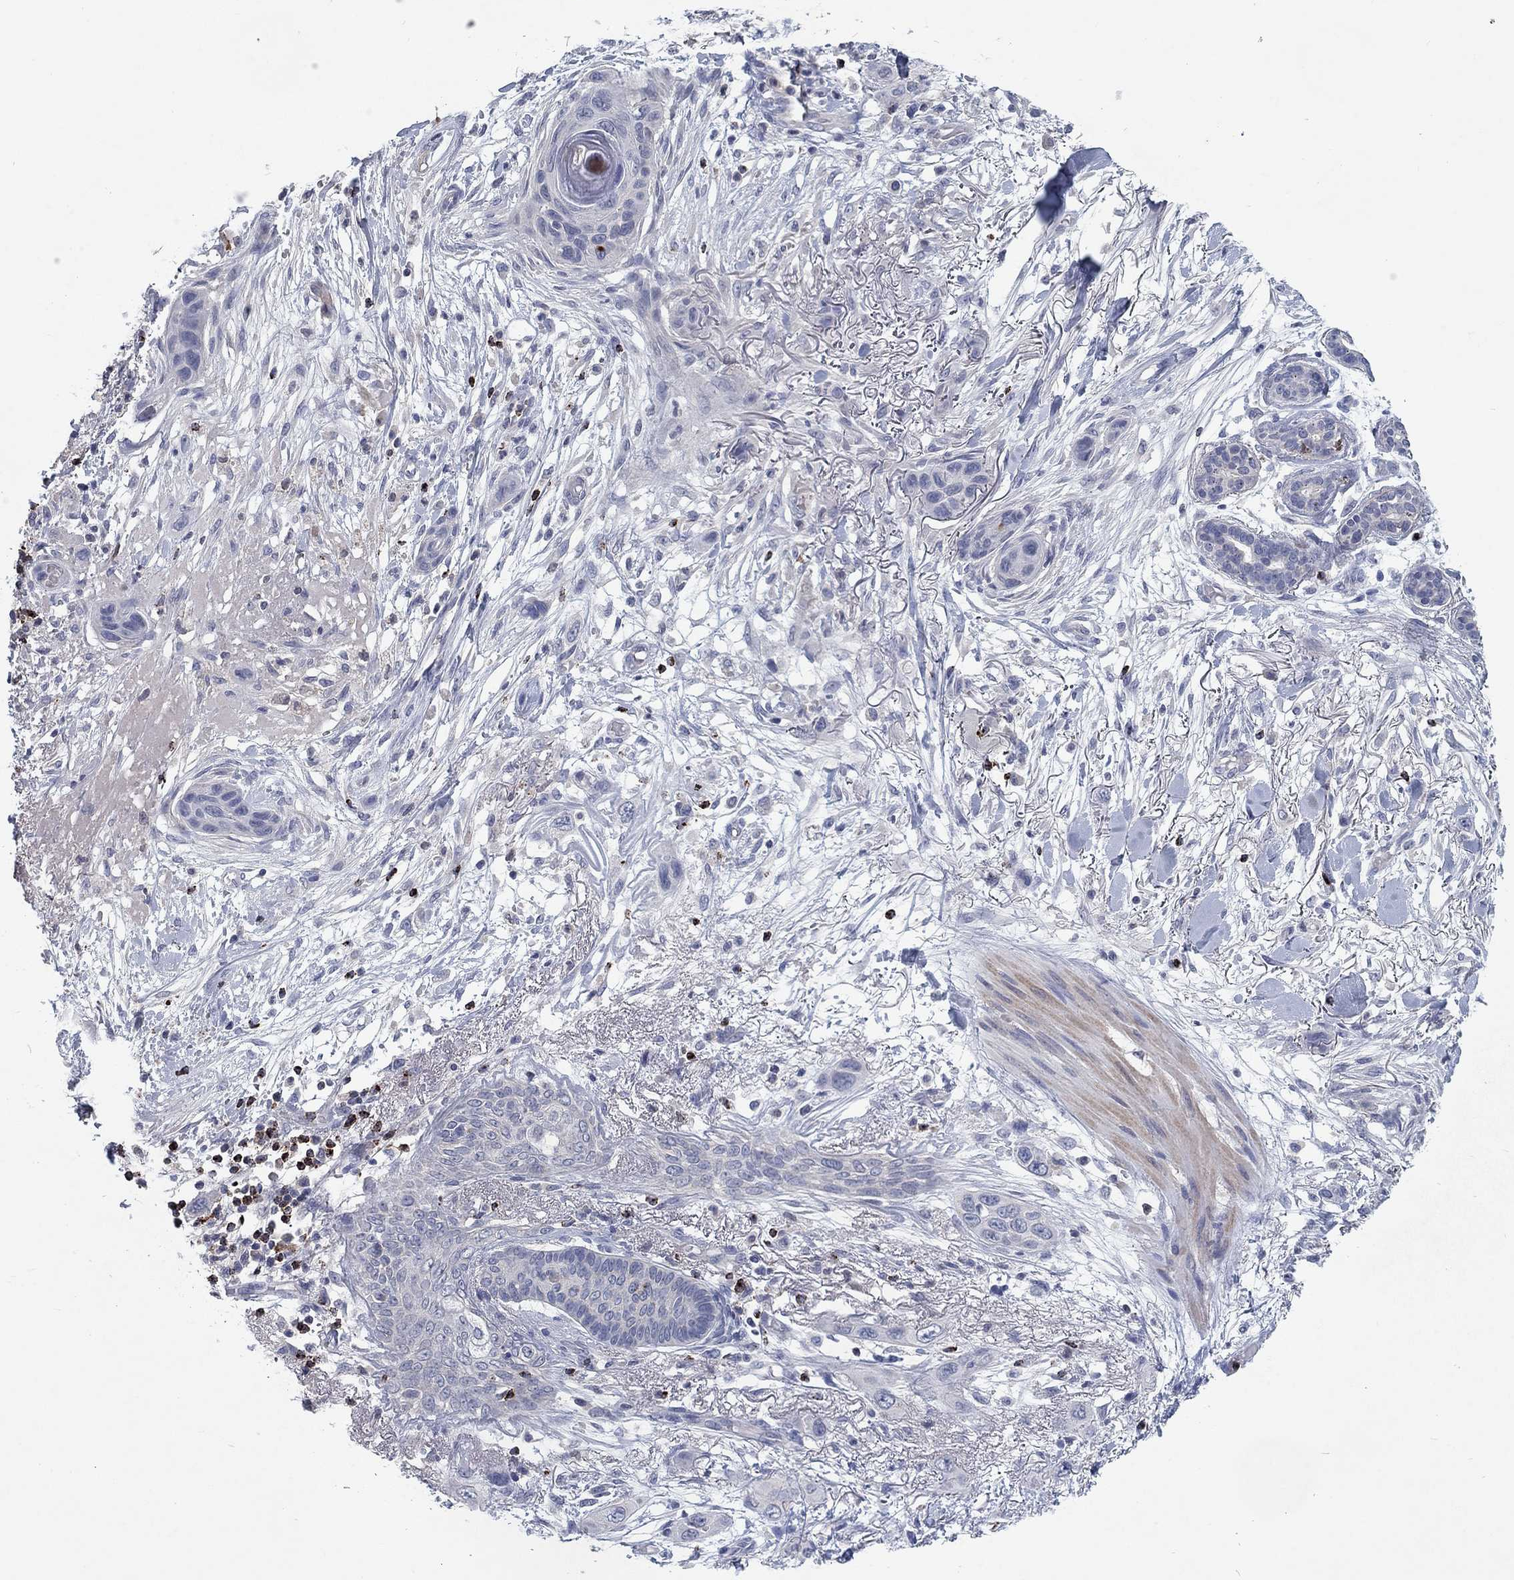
{"staining": {"intensity": "negative", "quantity": "none", "location": "none"}, "tissue": "skin cancer", "cell_type": "Tumor cells", "image_type": "cancer", "snomed": [{"axis": "morphology", "description": "Squamous cell carcinoma, NOS"}, {"axis": "topography", "description": "Skin"}], "caption": "Human squamous cell carcinoma (skin) stained for a protein using IHC displays no expression in tumor cells.", "gene": "GZMA", "patient": {"sex": "male", "age": 79}}